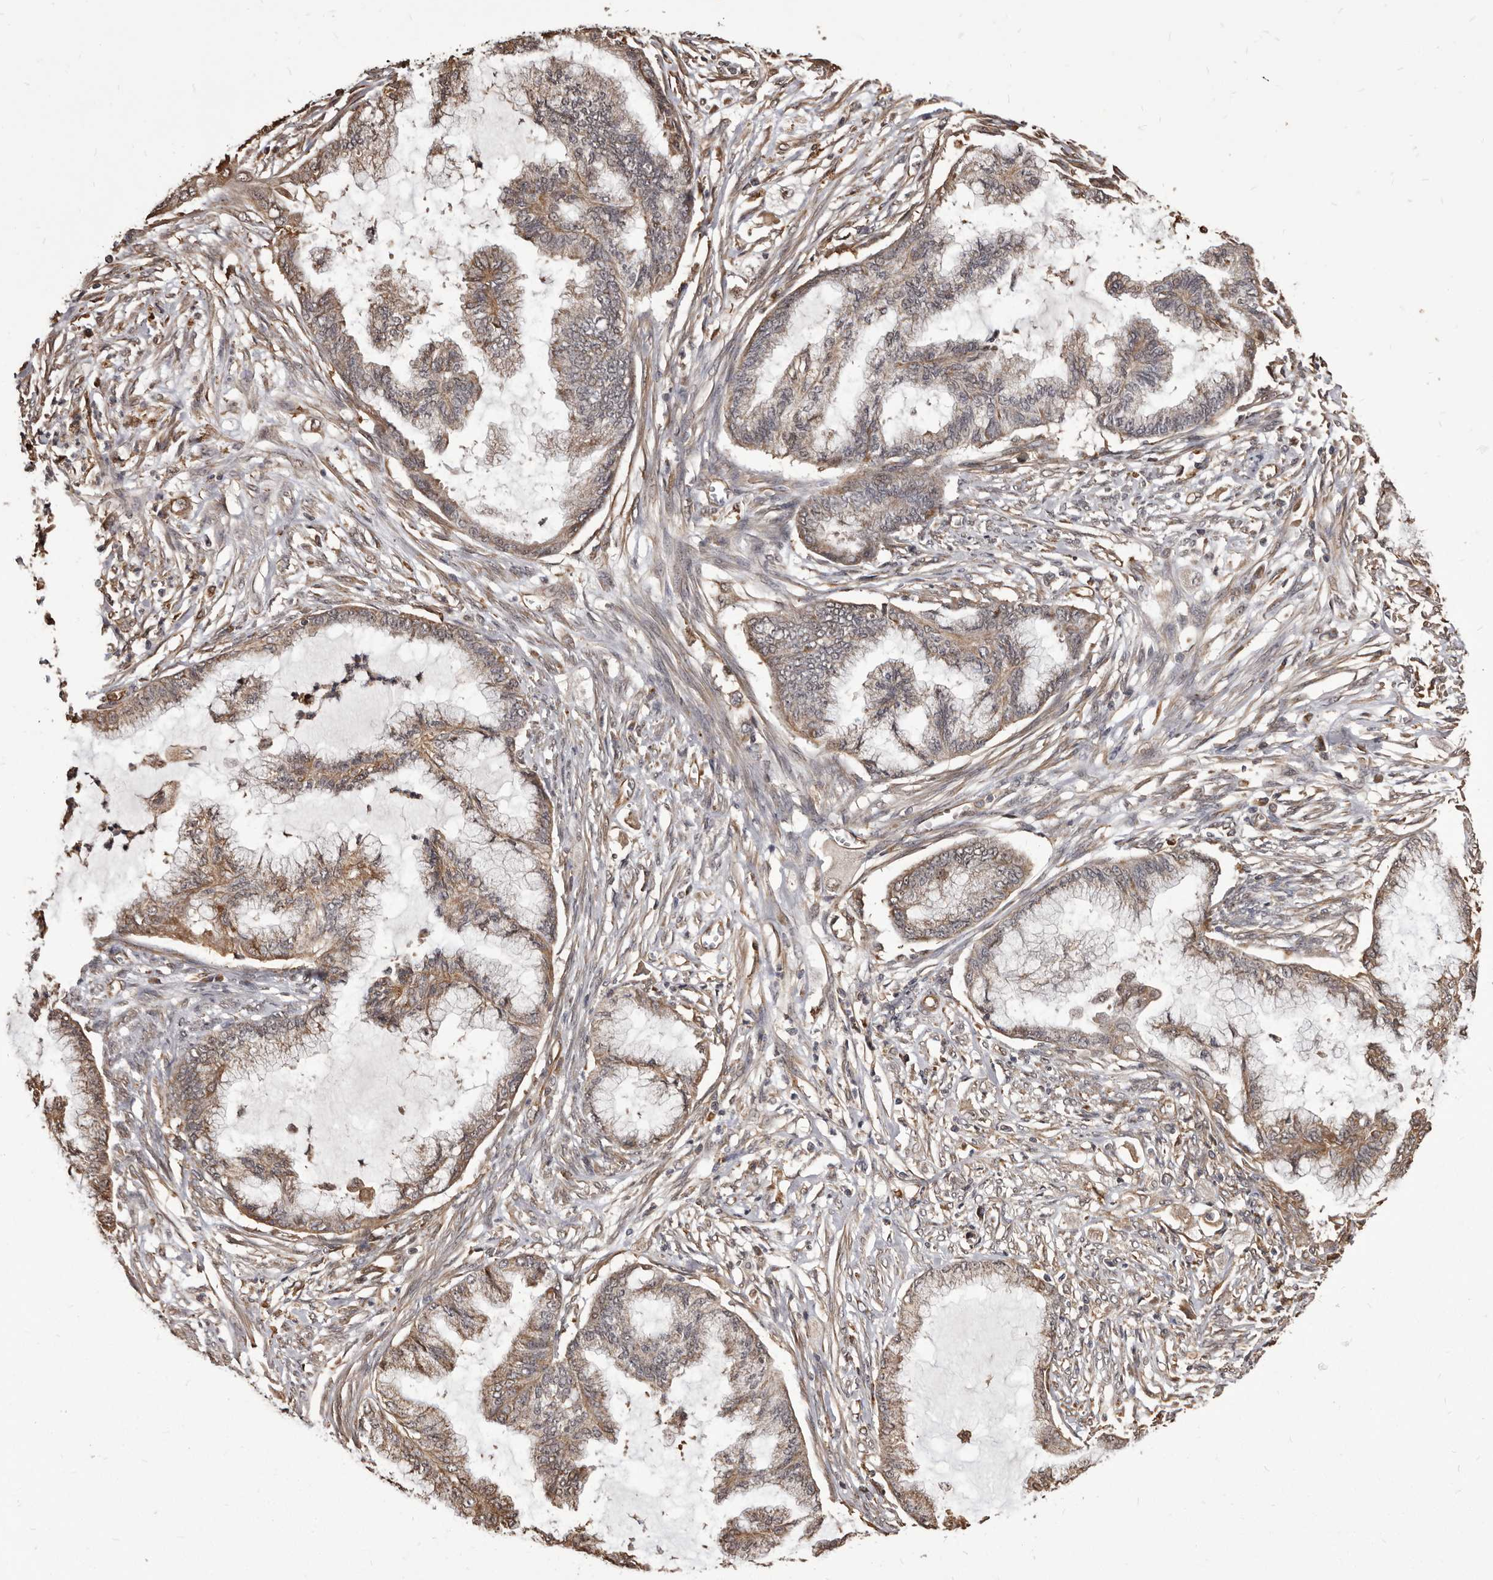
{"staining": {"intensity": "moderate", "quantity": "25%-75%", "location": "cytoplasmic/membranous"}, "tissue": "endometrial cancer", "cell_type": "Tumor cells", "image_type": "cancer", "snomed": [{"axis": "morphology", "description": "Adenocarcinoma, NOS"}, {"axis": "topography", "description": "Endometrium"}], "caption": "Protein expression analysis of adenocarcinoma (endometrial) shows moderate cytoplasmic/membranous staining in approximately 25%-75% of tumor cells.", "gene": "ALPK1", "patient": {"sex": "female", "age": 86}}